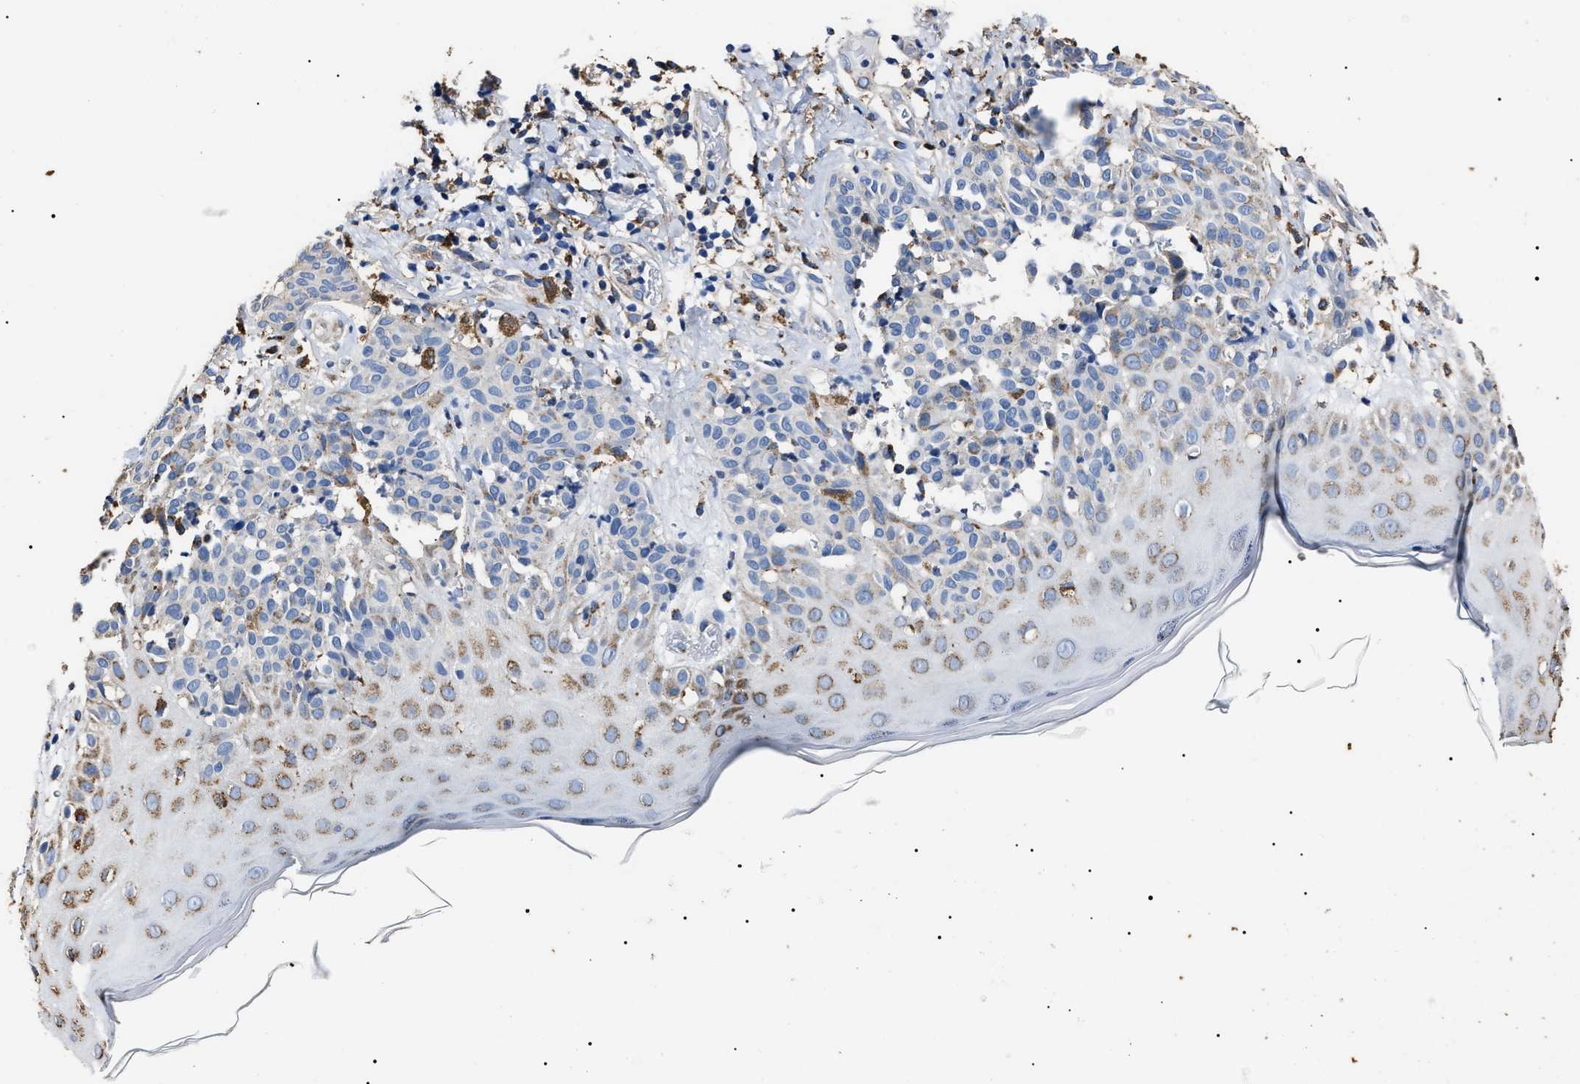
{"staining": {"intensity": "weak", "quantity": "<25%", "location": "cytoplasmic/membranous"}, "tissue": "melanoma", "cell_type": "Tumor cells", "image_type": "cancer", "snomed": [{"axis": "morphology", "description": "Malignant melanoma, NOS"}, {"axis": "topography", "description": "Skin"}], "caption": "This image is of malignant melanoma stained with immunohistochemistry (IHC) to label a protein in brown with the nuclei are counter-stained blue. There is no expression in tumor cells.", "gene": "ALDH1A1", "patient": {"sex": "male", "age": 64}}